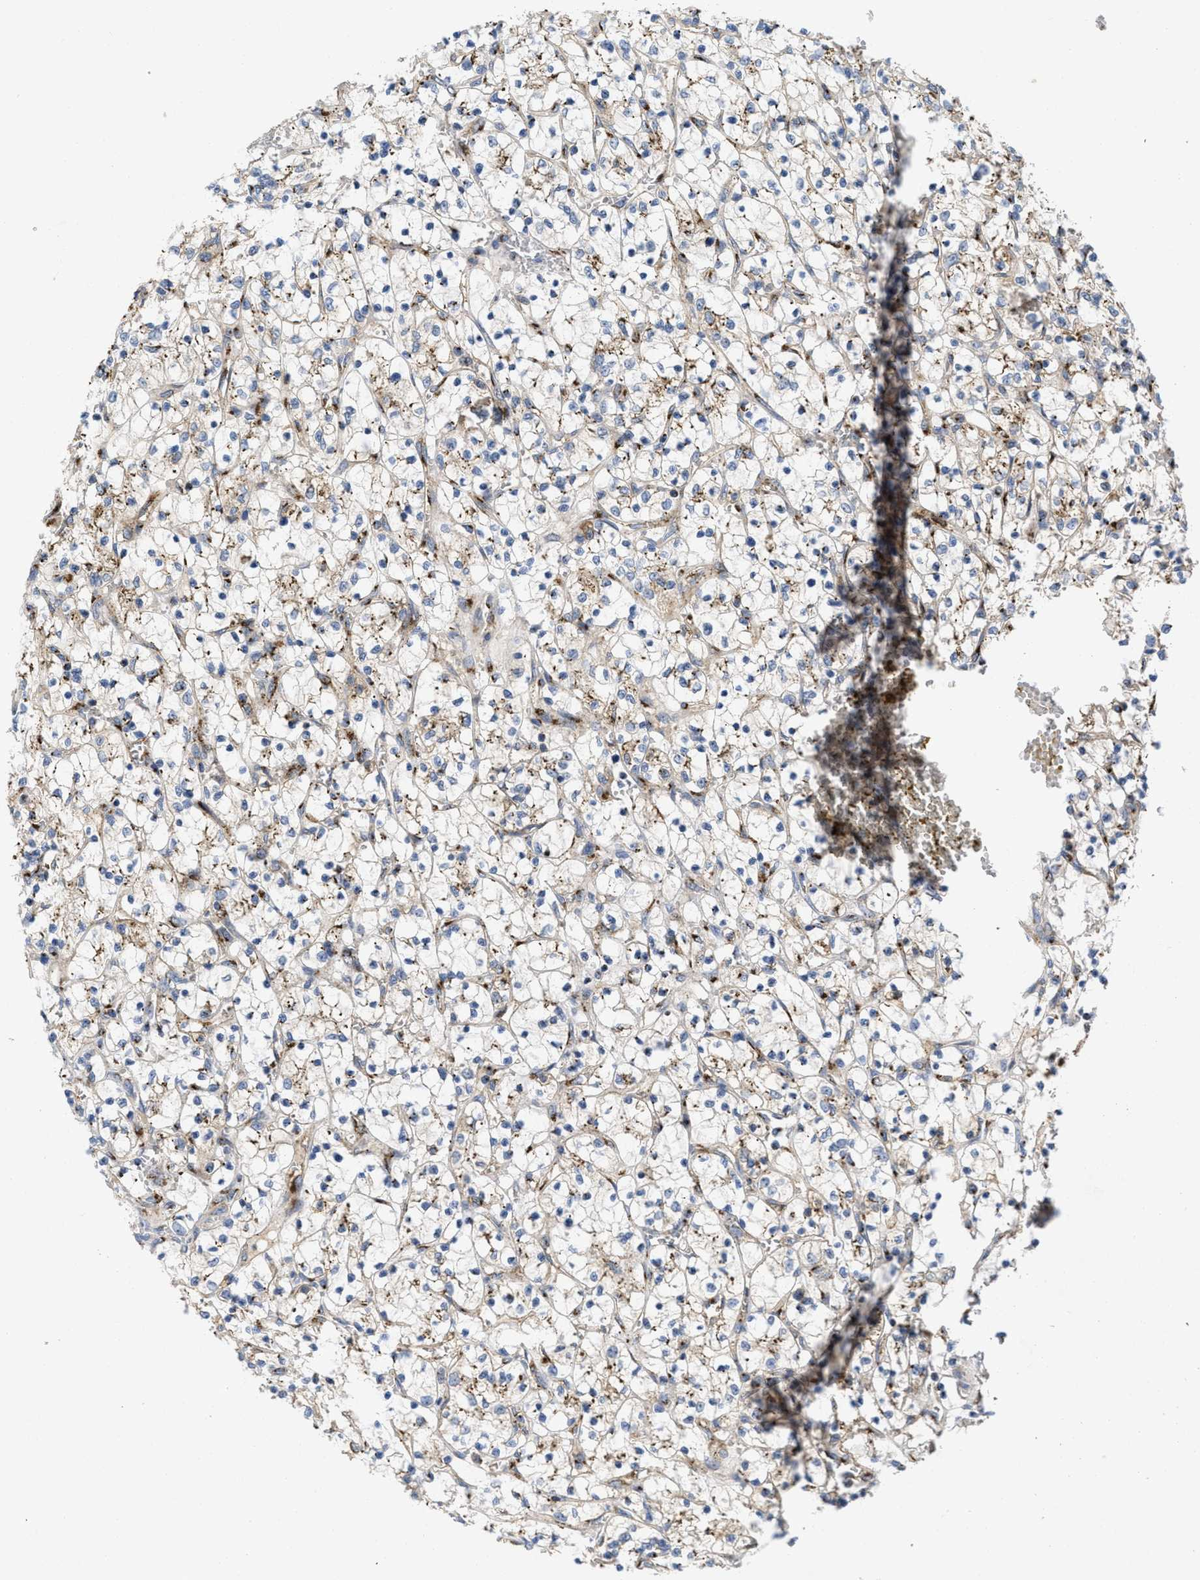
{"staining": {"intensity": "moderate", "quantity": "25%-75%", "location": "cytoplasmic/membranous"}, "tissue": "renal cancer", "cell_type": "Tumor cells", "image_type": "cancer", "snomed": [{"axis": "morphology", "description": "Adenocarcinoma, NOS"}, {"axis": "topography", "description": "Kidney"}], "caption": "A histopathology image showing moderate cytoplasmic/membranous staining in about 25%-75% of tumor cells in renal cancer, as visualized by brown immunohistochemical staining.", "gene": "ZNF70", "patient": {"sex": "female", "age": 69}}